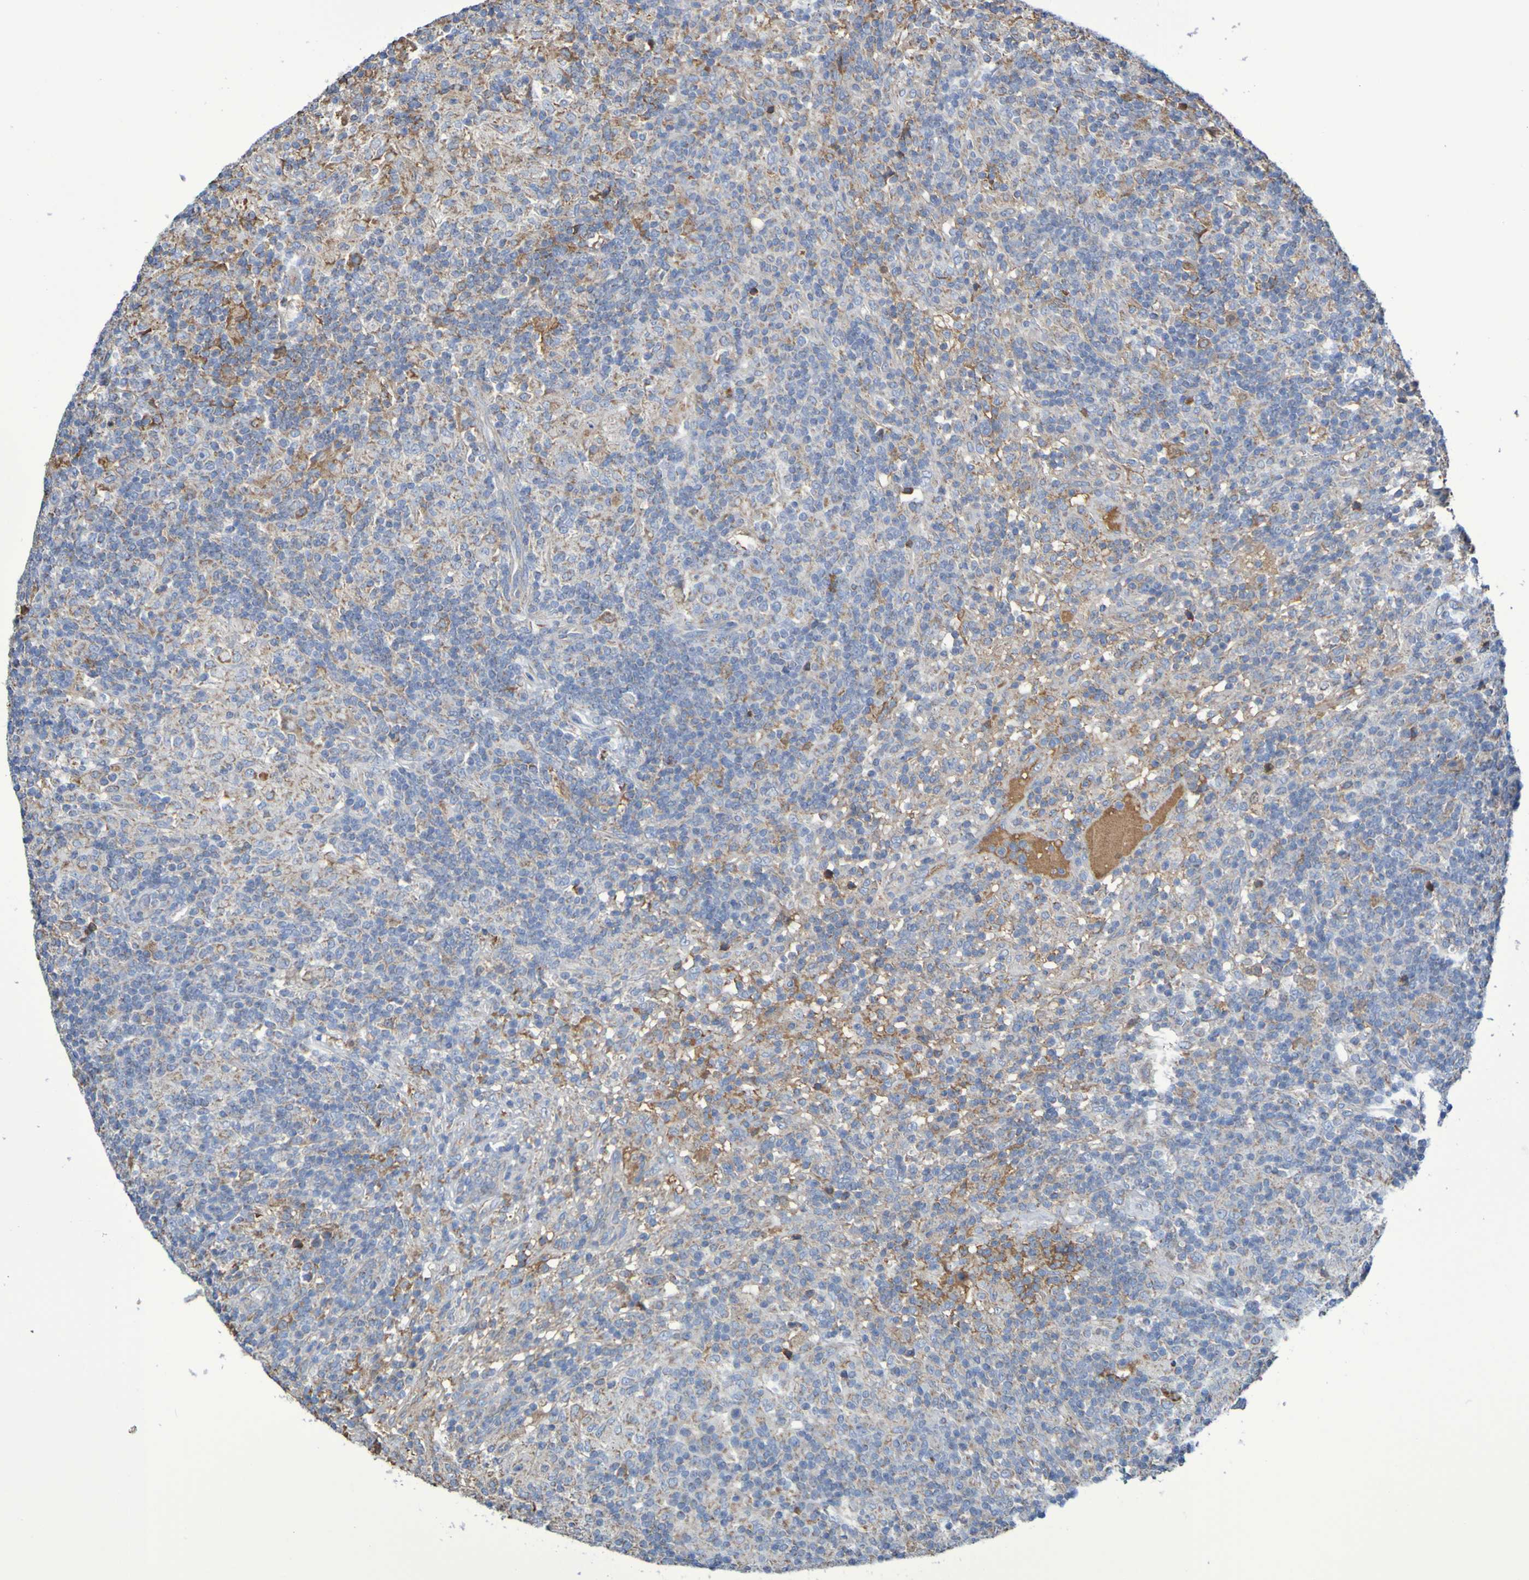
{"staining": {"intensity": "weak", "quantity": ">75%", "location": "cytoplasmic/membranous"}, "tissue": "lymphoma", "cell_type": "Tumor cells", "image_type": "cancer", "snomed": [{"axis": "morphology", "description": "Hodgkin's disease, NOS"}, {"axis": "topography", "description": "Lymph node"}], "caption": "A brown stain labels weak cytoplasmic/membranous staining of a protein in human lymphoma tumor cells.", "gene": "CNTN2", "patient": {"sex": "male", "age": 70}}